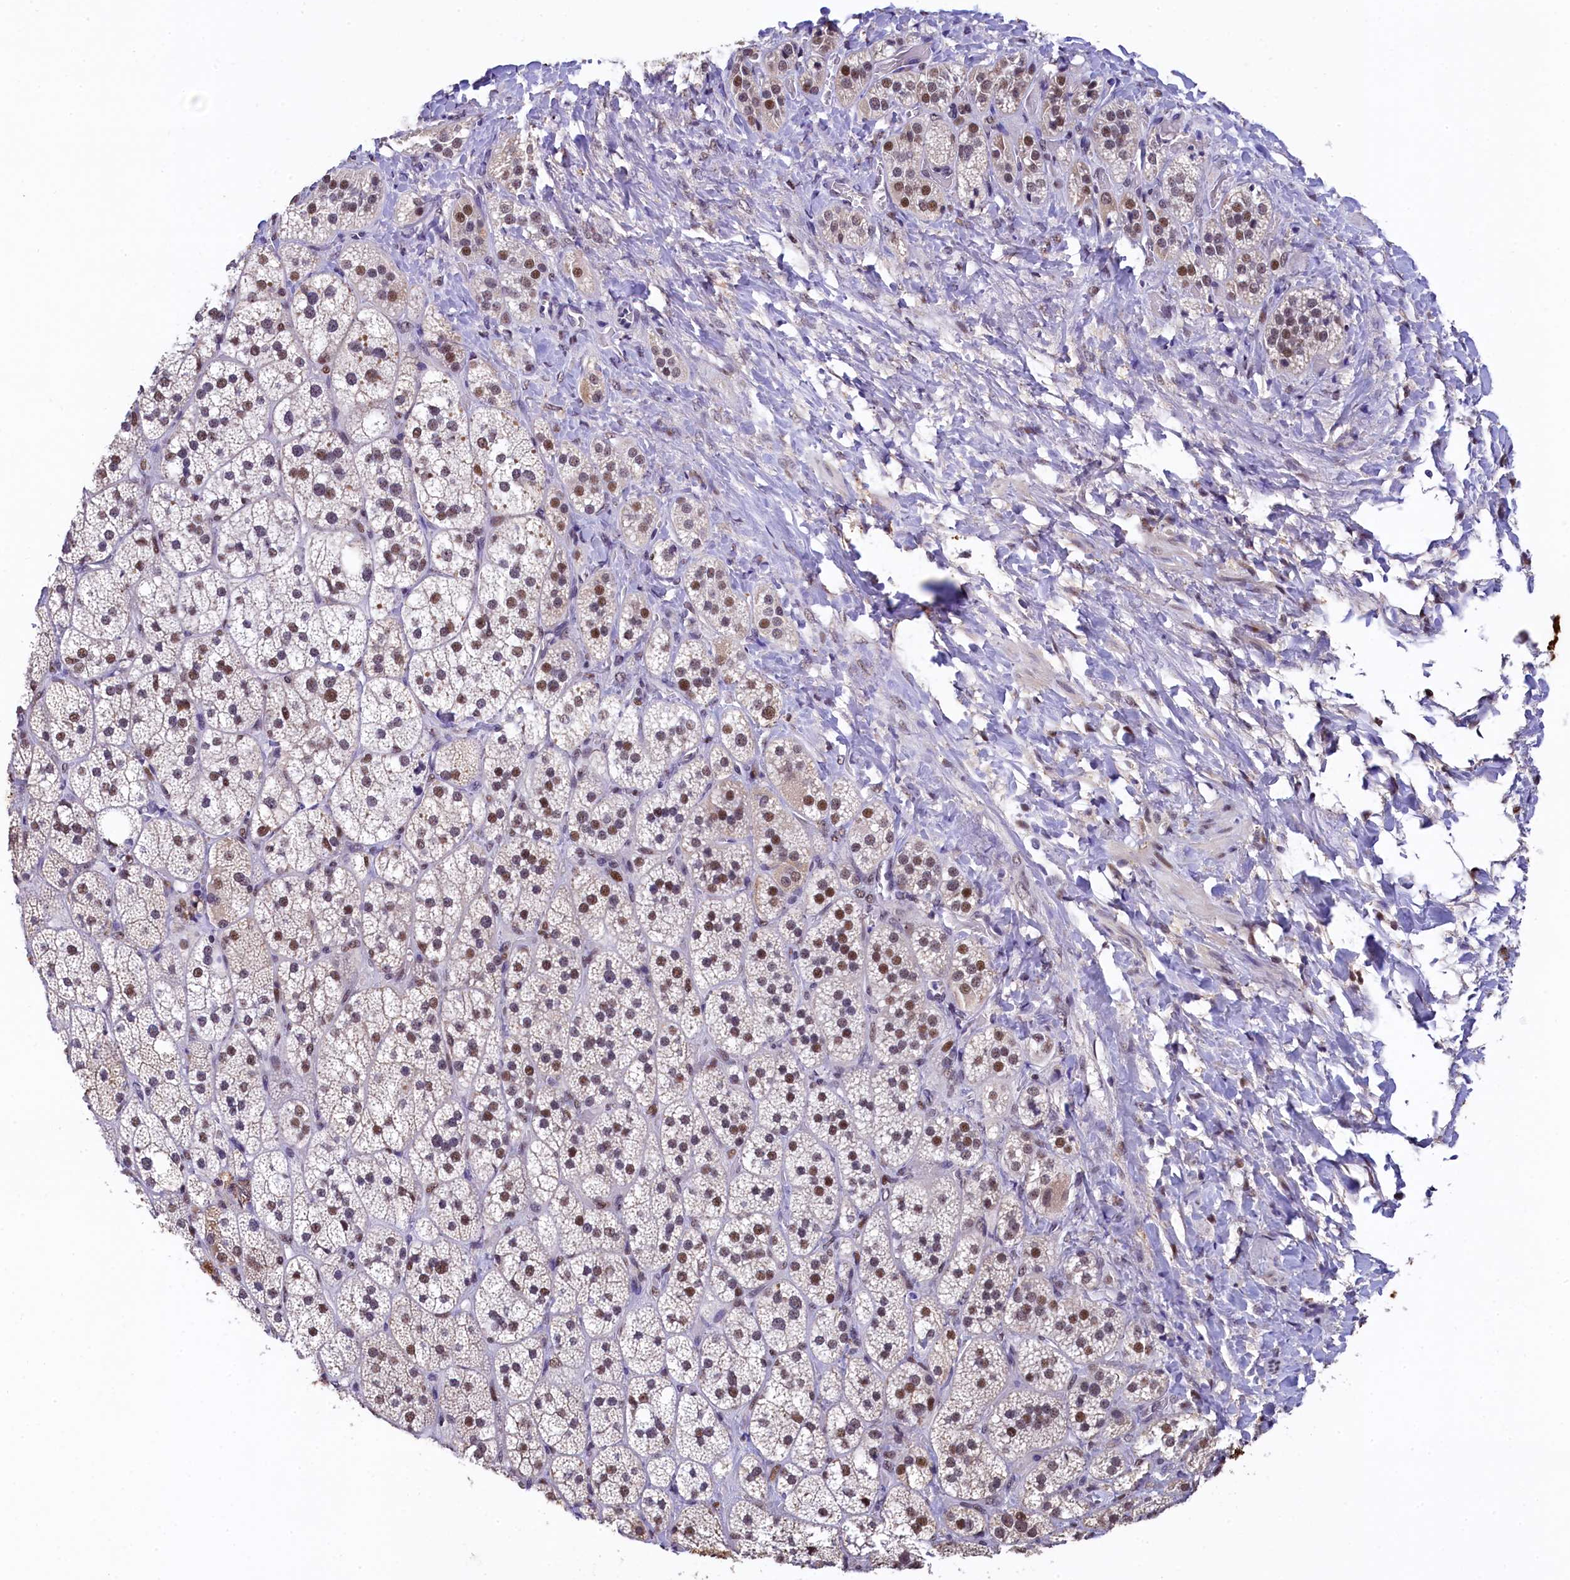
{"staining": {"intensity": "moderate", "quantity": ">75%", "location": "nuclear"}, "tissue": "adrenal gland", "cell_type": "Glandular cells", "image_type": "normal", "snomed": [{"axis": "morphology", "description": "Normal tissue, NOS"}, {"axis": "topography", "description": "Adrenal gland"}], "caption": "Moderate nuclear expression for a protein is identified in about >75% of glandular cells of benign adrenal gland using IHC.", "gene": "HECTD4", "patient": {"sex": "male", "age": 61}}